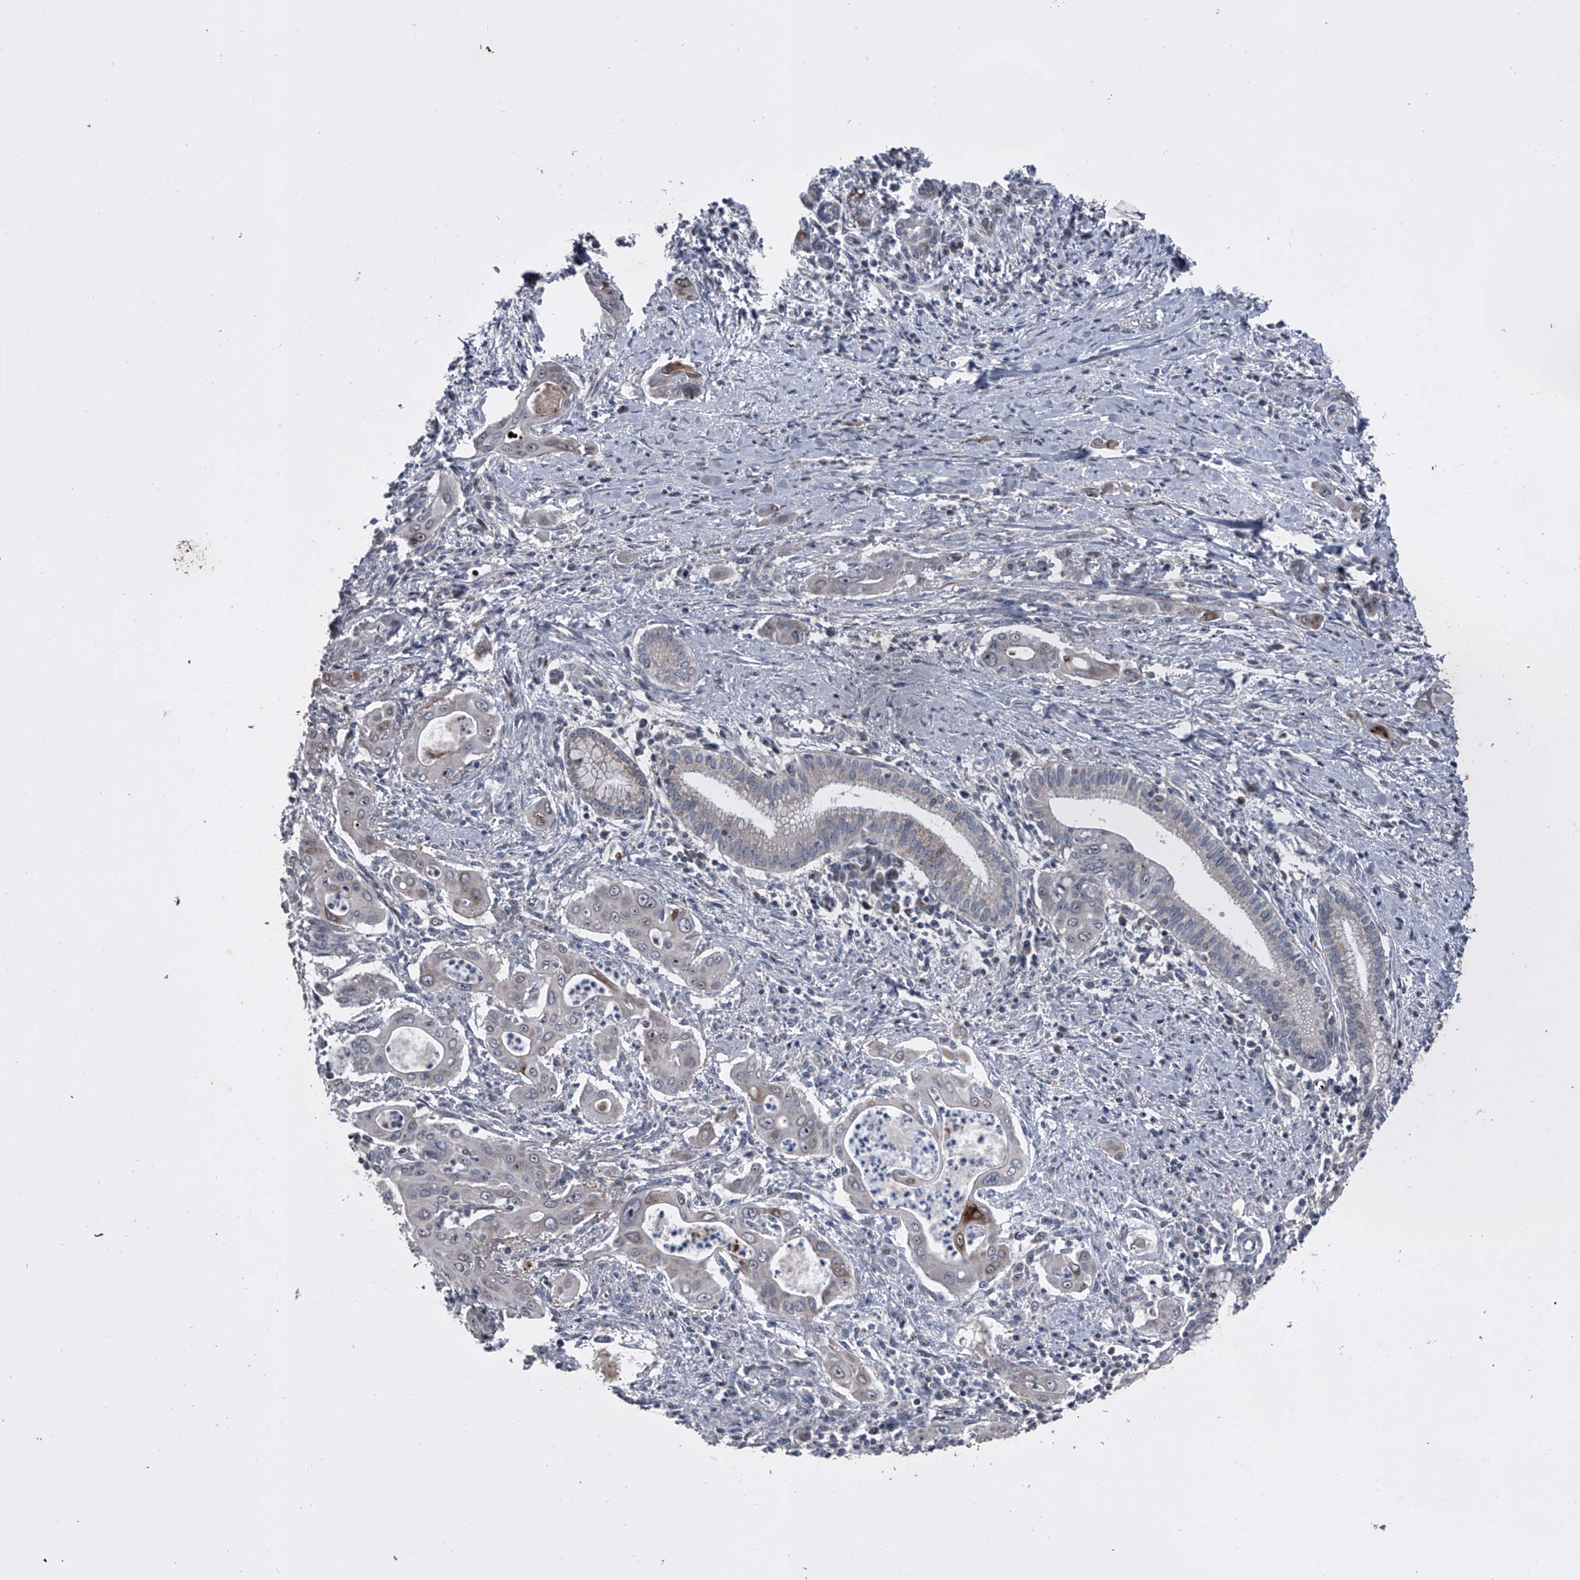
{"staining": {"intensity": "negative", "quantity": "none", "location": "none"}, "tissue": "pancreatic cancer", "cell_type": "Tumor cells", "image_type": "cancer", "snomed": [{"axis": "morphology", "description": "Adenocarcinoma, NOS"}, {"axis": "topography", "description": "Pancreas"}], "caption": "This is an IHC histopathology image of adenocarcinoma (pancreatic). There is no positivity in tumor cells.", "gene": "CEP85L", "patient": {"sex": "male", "age": 58}}